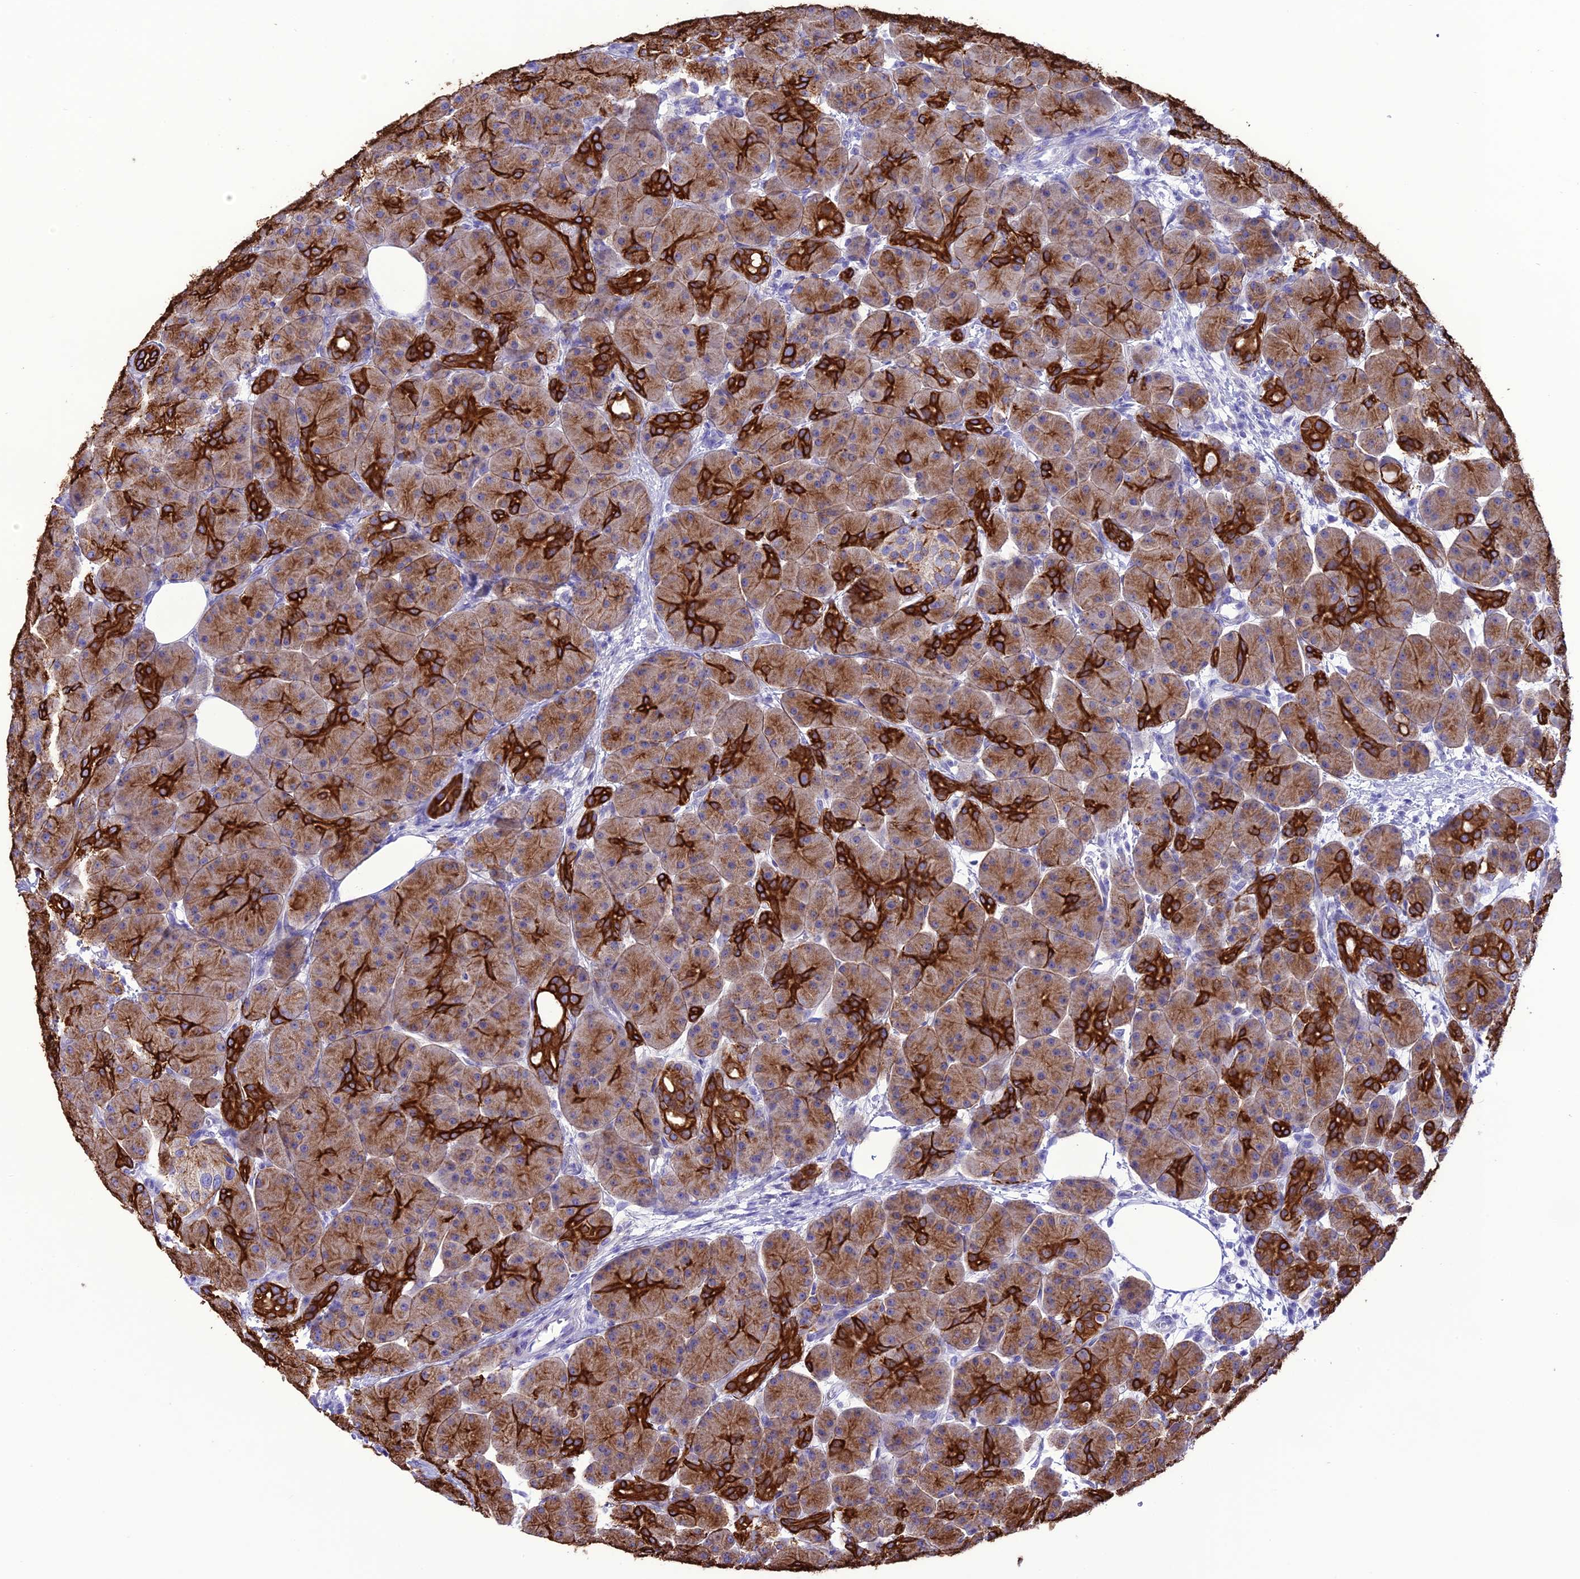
{"staining": {"intensity": "strong", "quantity": "25%-75%", "location": "cytoplasmic/membranous"}, "tissue": "pancreas", "cell_type": "Exocrine glandular cells", "image_type": "normal", "snomed": [{"axis": "morphology", "description": "Normal tissue, NOS"}, {"axis": "topography", "description": "Pancreas"}], "caption": "Immunohistochemistry of benign pancreas exhibits high levels of strong cytoplasmic/membranous staining in approximately 25%-75% of exocrine glandular cells.", "gene": "VPS52", "patient": {"sex": "male", "age": 63}}